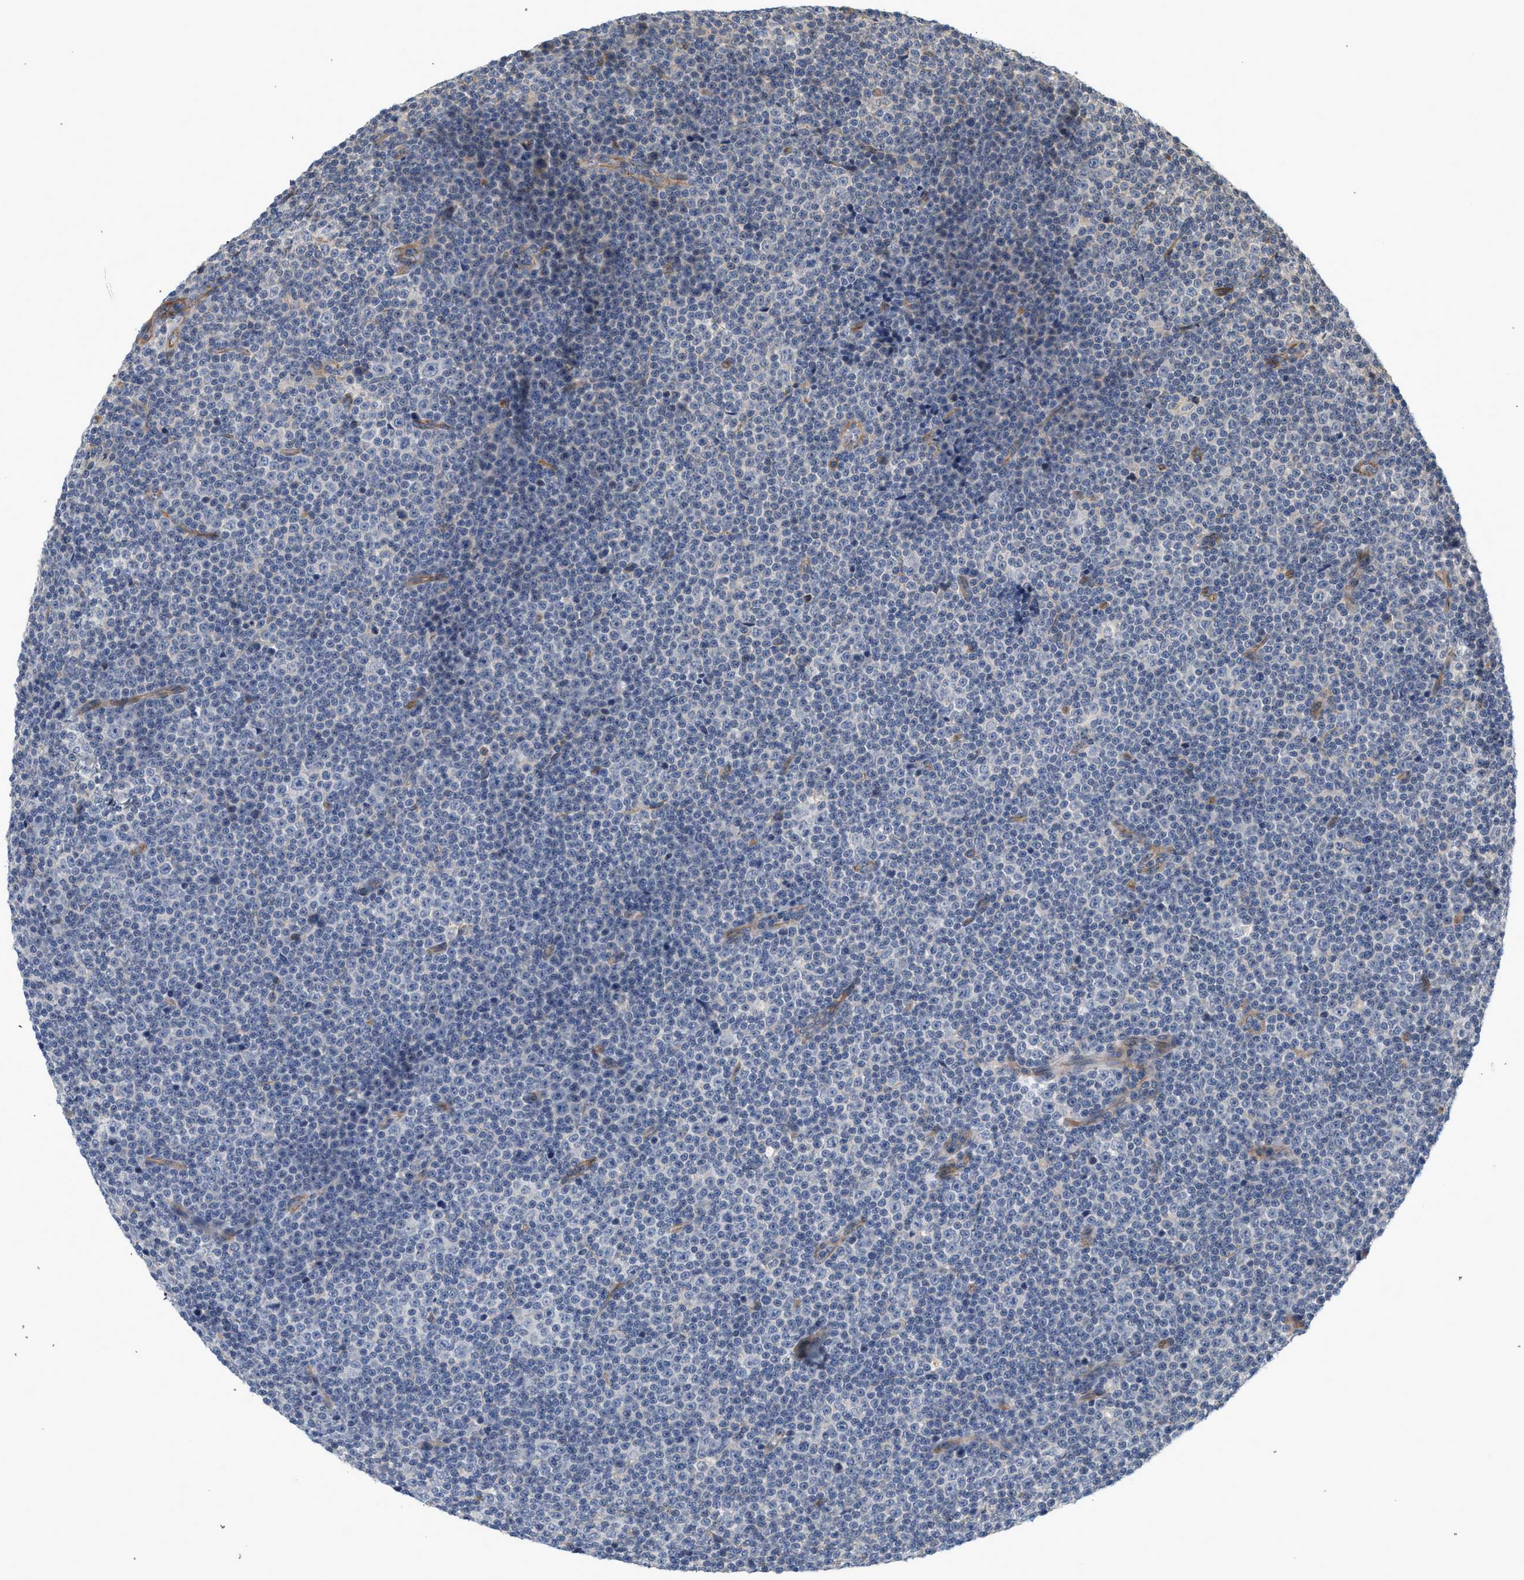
{"staining": {"intensity": "negative", "quantity": "none", "location": "none"}, "tissue": "lymphoma", "cell_type": "Tumor cells", "image_type": "cancer", "snomed": [{"axis": "morphology", "description": "Malignant lymphoma, non-Hodgkin's type, Low grade"}, {"axis": "topography", "description": "Lymph node"}], "caption": "There is no significant positivity in tumor cells of malignant lymphoma, non-Hodgkin's type (low-grade).", "gene": "CTXN1", "patient": {"sex": "female", "age": 67}}